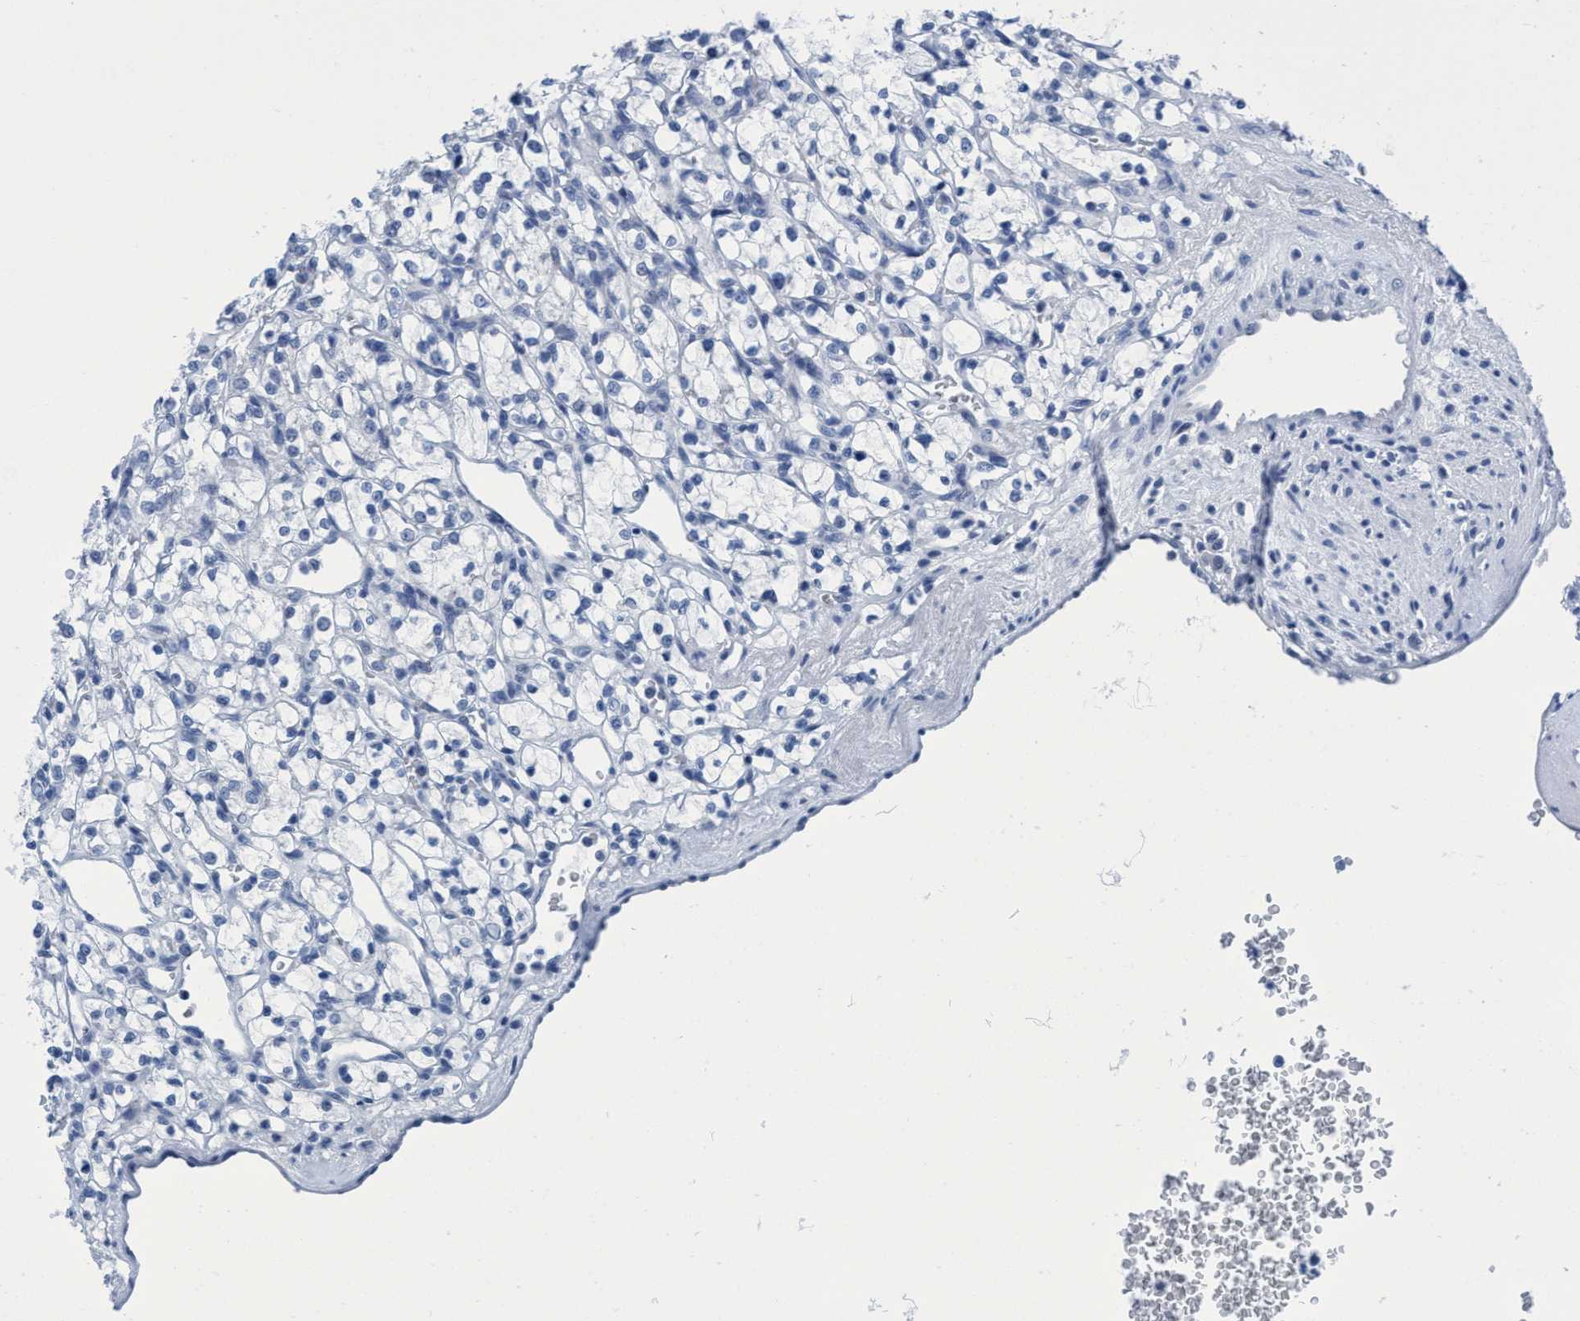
{"staining": {"intensity": "negative", "quantity": "none", "location": "none"}, "tissue": "renal cancer", "cell_type": "Tumor cells", "image_type": "cancer", "snomed": [{"axis": "morphology", "description": "Adenocarcinoma, NOS"}, {"axis": "topography", "description": "Kidney"}], "caption": "Human renal cancer (adenocarcinoma) stained for a protein using immunohistochemistry reveals no expression in tumor cells.", "gene": "DNAI1", "patient": {"sex": "female", "age": 69}}